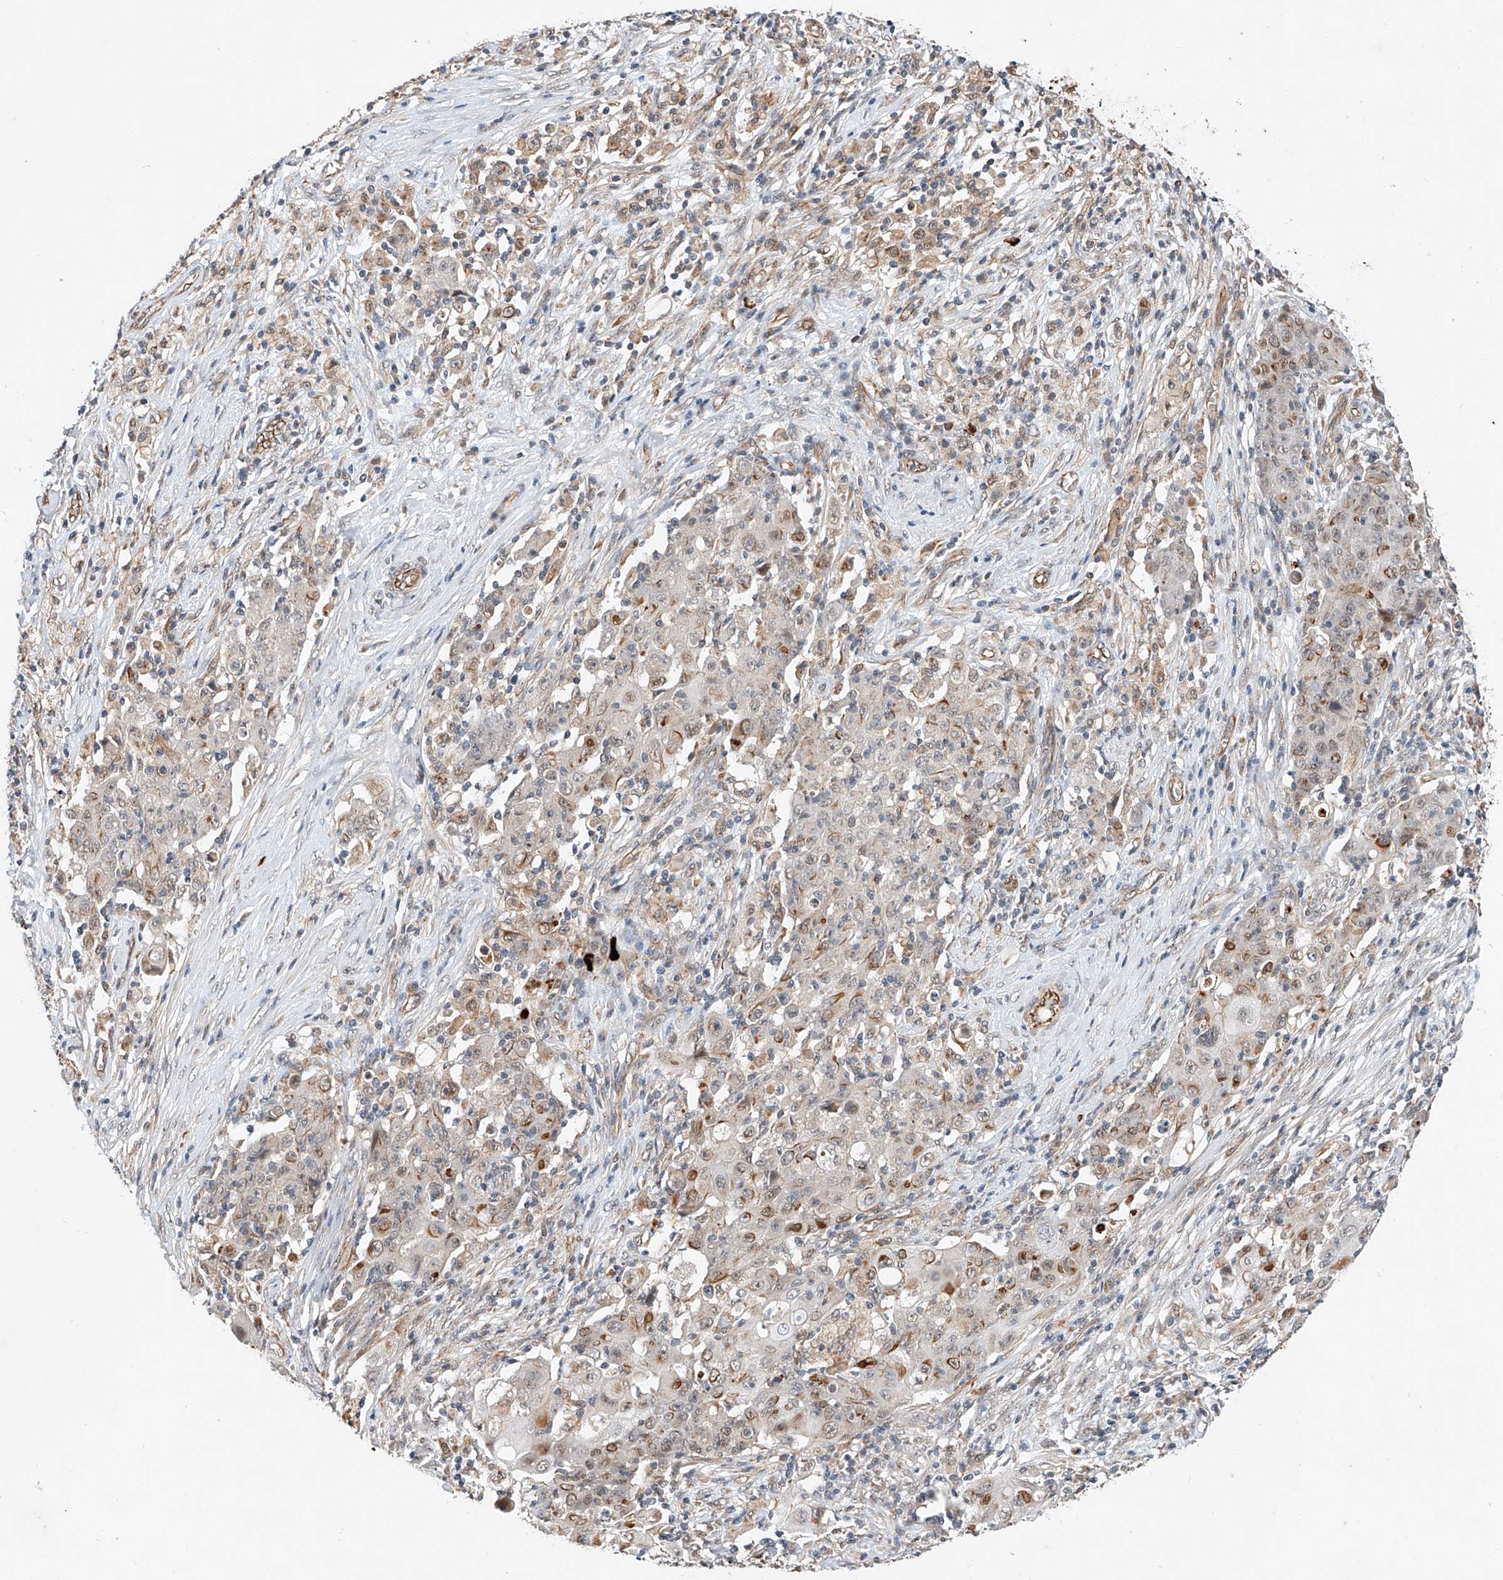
{"staining": {"intensity": "weak", "quantity": "<25%", "location": "nuclear"}, "tissue": "ovarian cancer", "cell_type": "Tumor cells", "image_type": "cancer", "snomed": [{"axis": "morphology", "description": "Carcinoma, endometroid"}, {"axis": "topography", "description": "Ovary"}], "caption": "High power microscopy micrograph of an immunohistochemistry (IHC) photomicrograph of endometroid carcinoma (ovarian), revealing no significant expression in tumor cells.", "gene": "AMD1", "patient": {"sex": "female", "age": 42}}